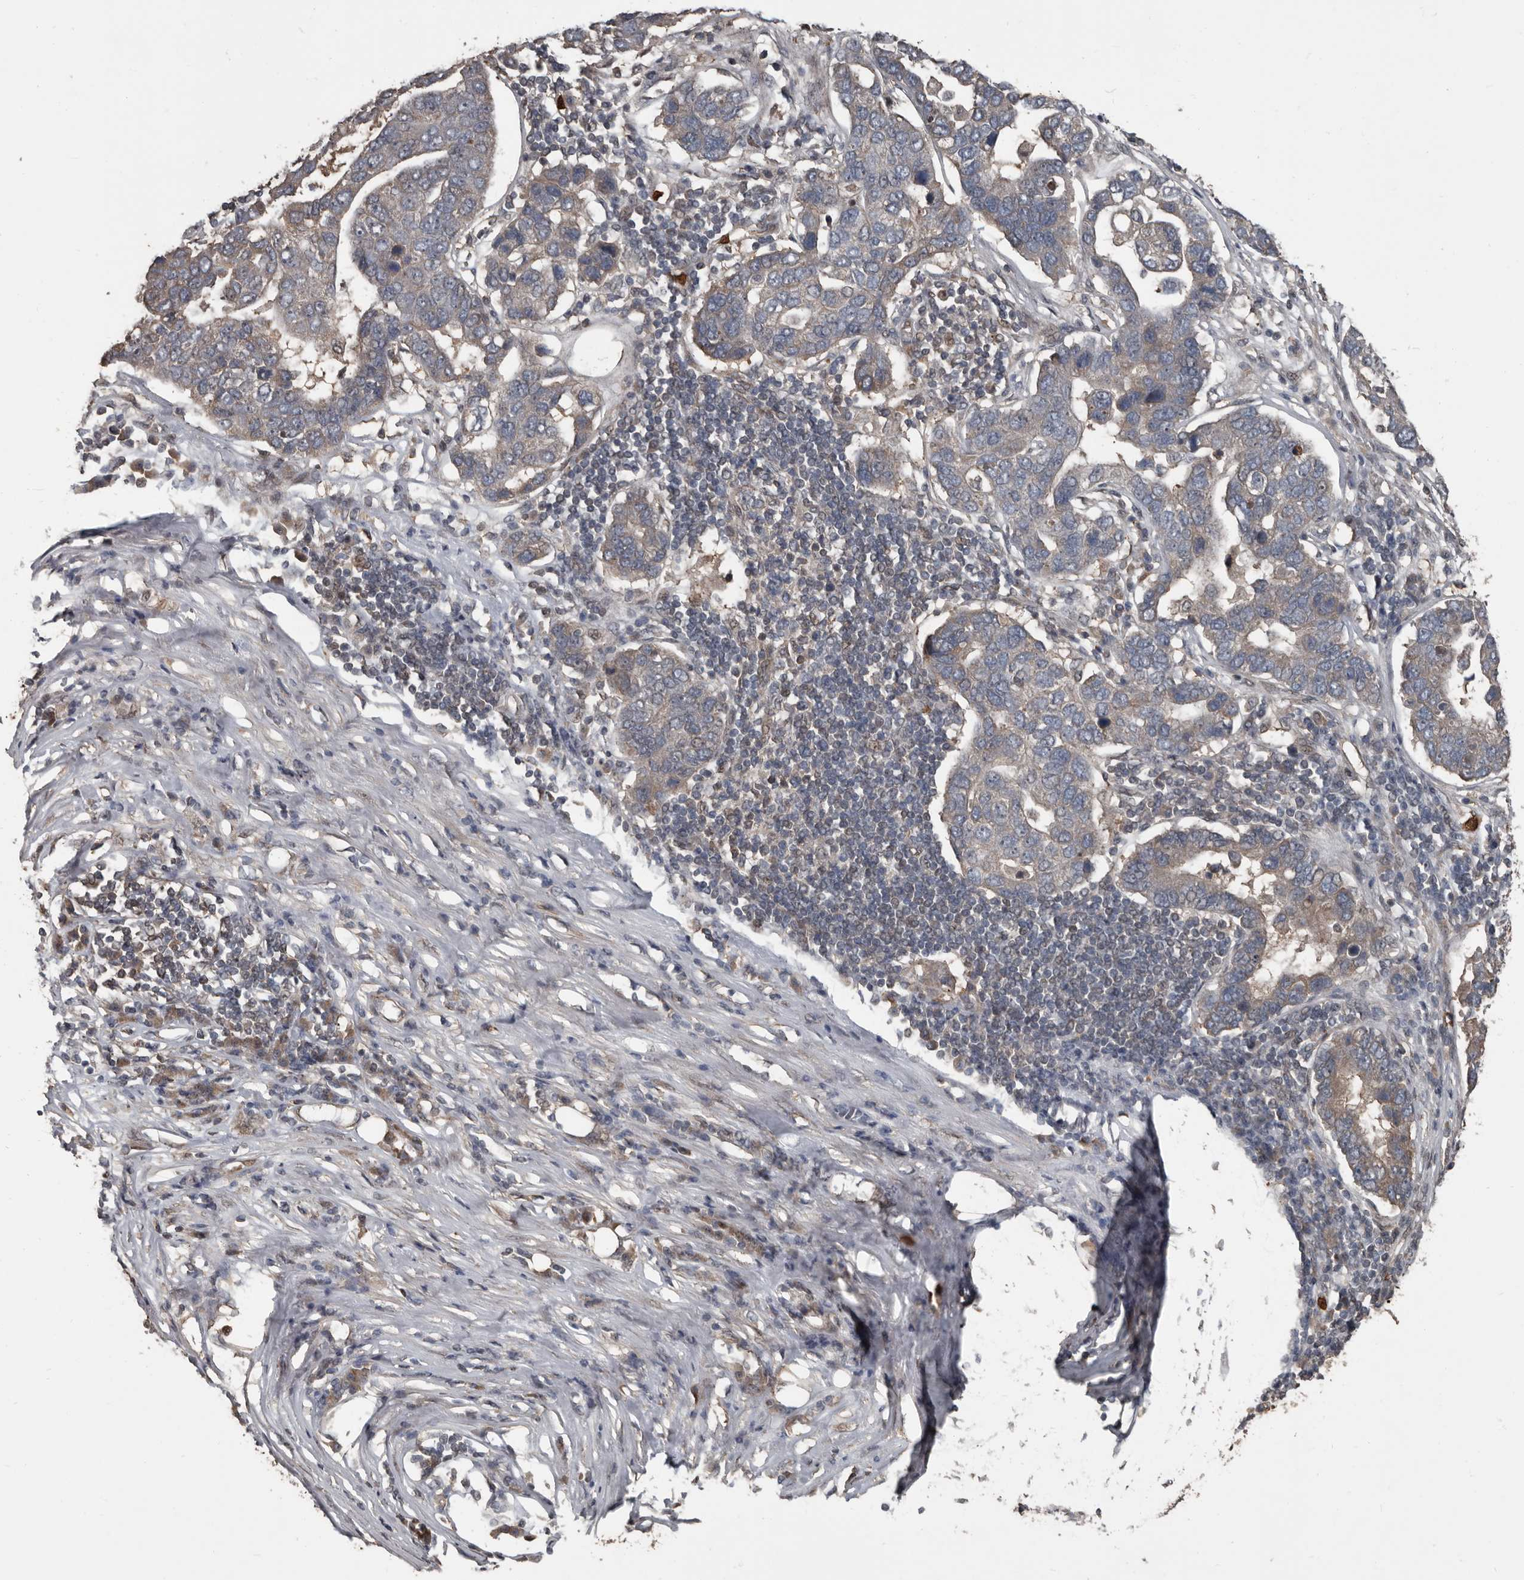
{"staining": {"intensity": "weak", "quantity": ">75%", "location": "cytoplasmic/membranous"}, "tissue": "pancreatic cancer", "cell_type": "Tumor cells", "image_type": "cancer", "snomed": [{"axis": "morphology", "description": "Adenocarcinoma, NOS"}, {"axis": "topography", "description": "Pancreas"}], "caption": "Brown immunohistochemical staining in pancreatic cancer (adenocarcinoma) reveals weak cytoplasmic/membranous positivity in approximately >75% of tumor cells. (Stains: DAB (3,3'-diaminobenzidine) in brown, nuclei in blue, Microscopy: brightfield microscopy at high magnification).", "gene": "FSBP", "patient": {"sex": "female", "age": 61}}